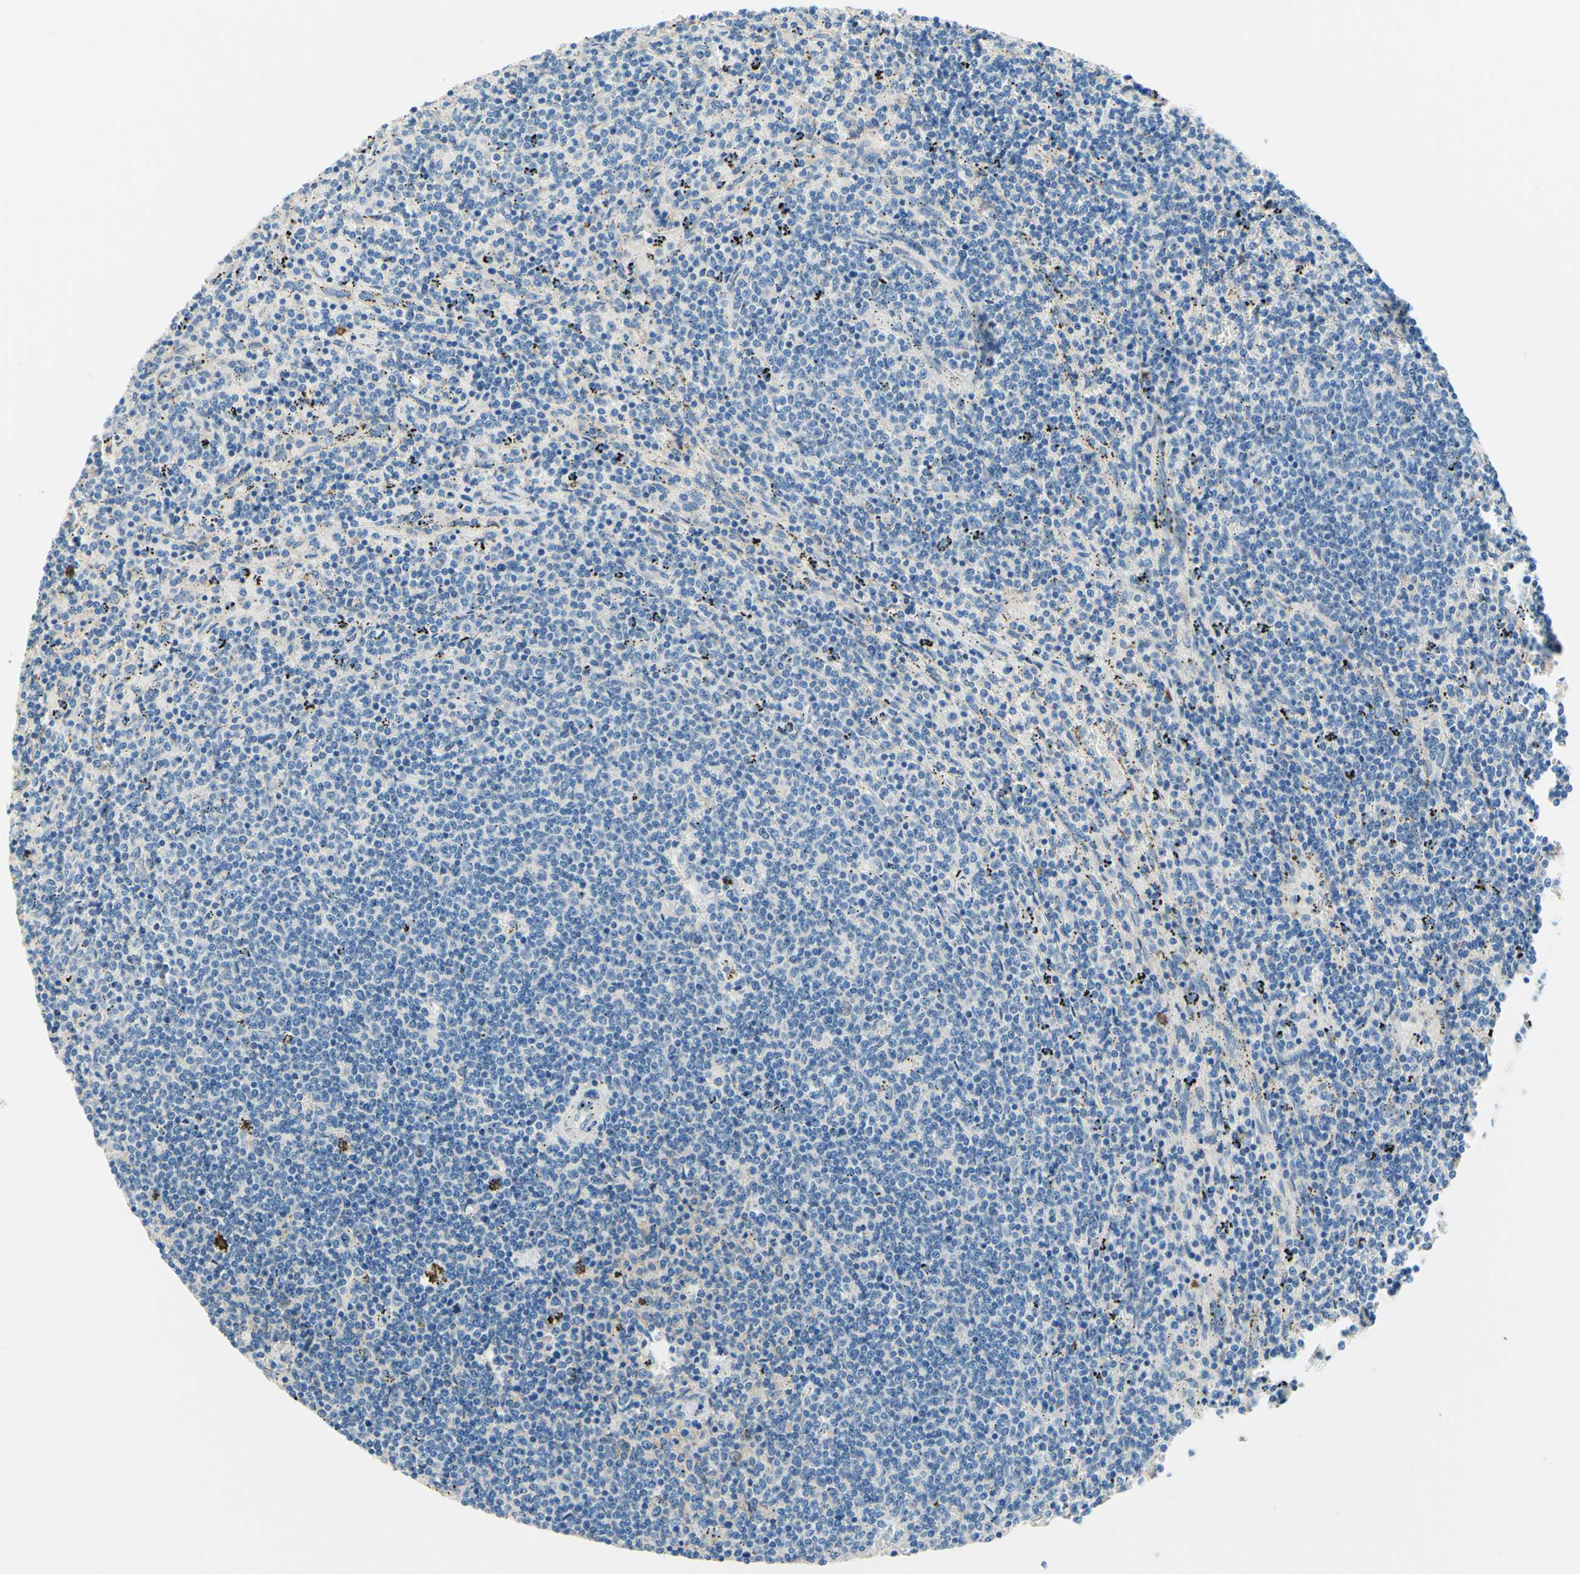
{"staining": {"intensity": "negative", "quantity": "none", "location": "none"}, "tissue": "lymphoma", "cell_type": "Tumor cells", "image_type": "cancer", "snomed": [{"axis": "morphology", "description": "Malignant lymphoma, non-Hodgkin's type, Low grade"}, {"axis": "topography", "description": "Spleen"}], "caption": "Tumor cells are negative for brown protein staining in low-grade malignant lymphoma, non-Hodgkin's type. (Brightfield microscopy of DAB immunohistochemistry (IHC) at high magnification).", "gene": "PASD1", "patient": {"sex": "female", "age": 50}}